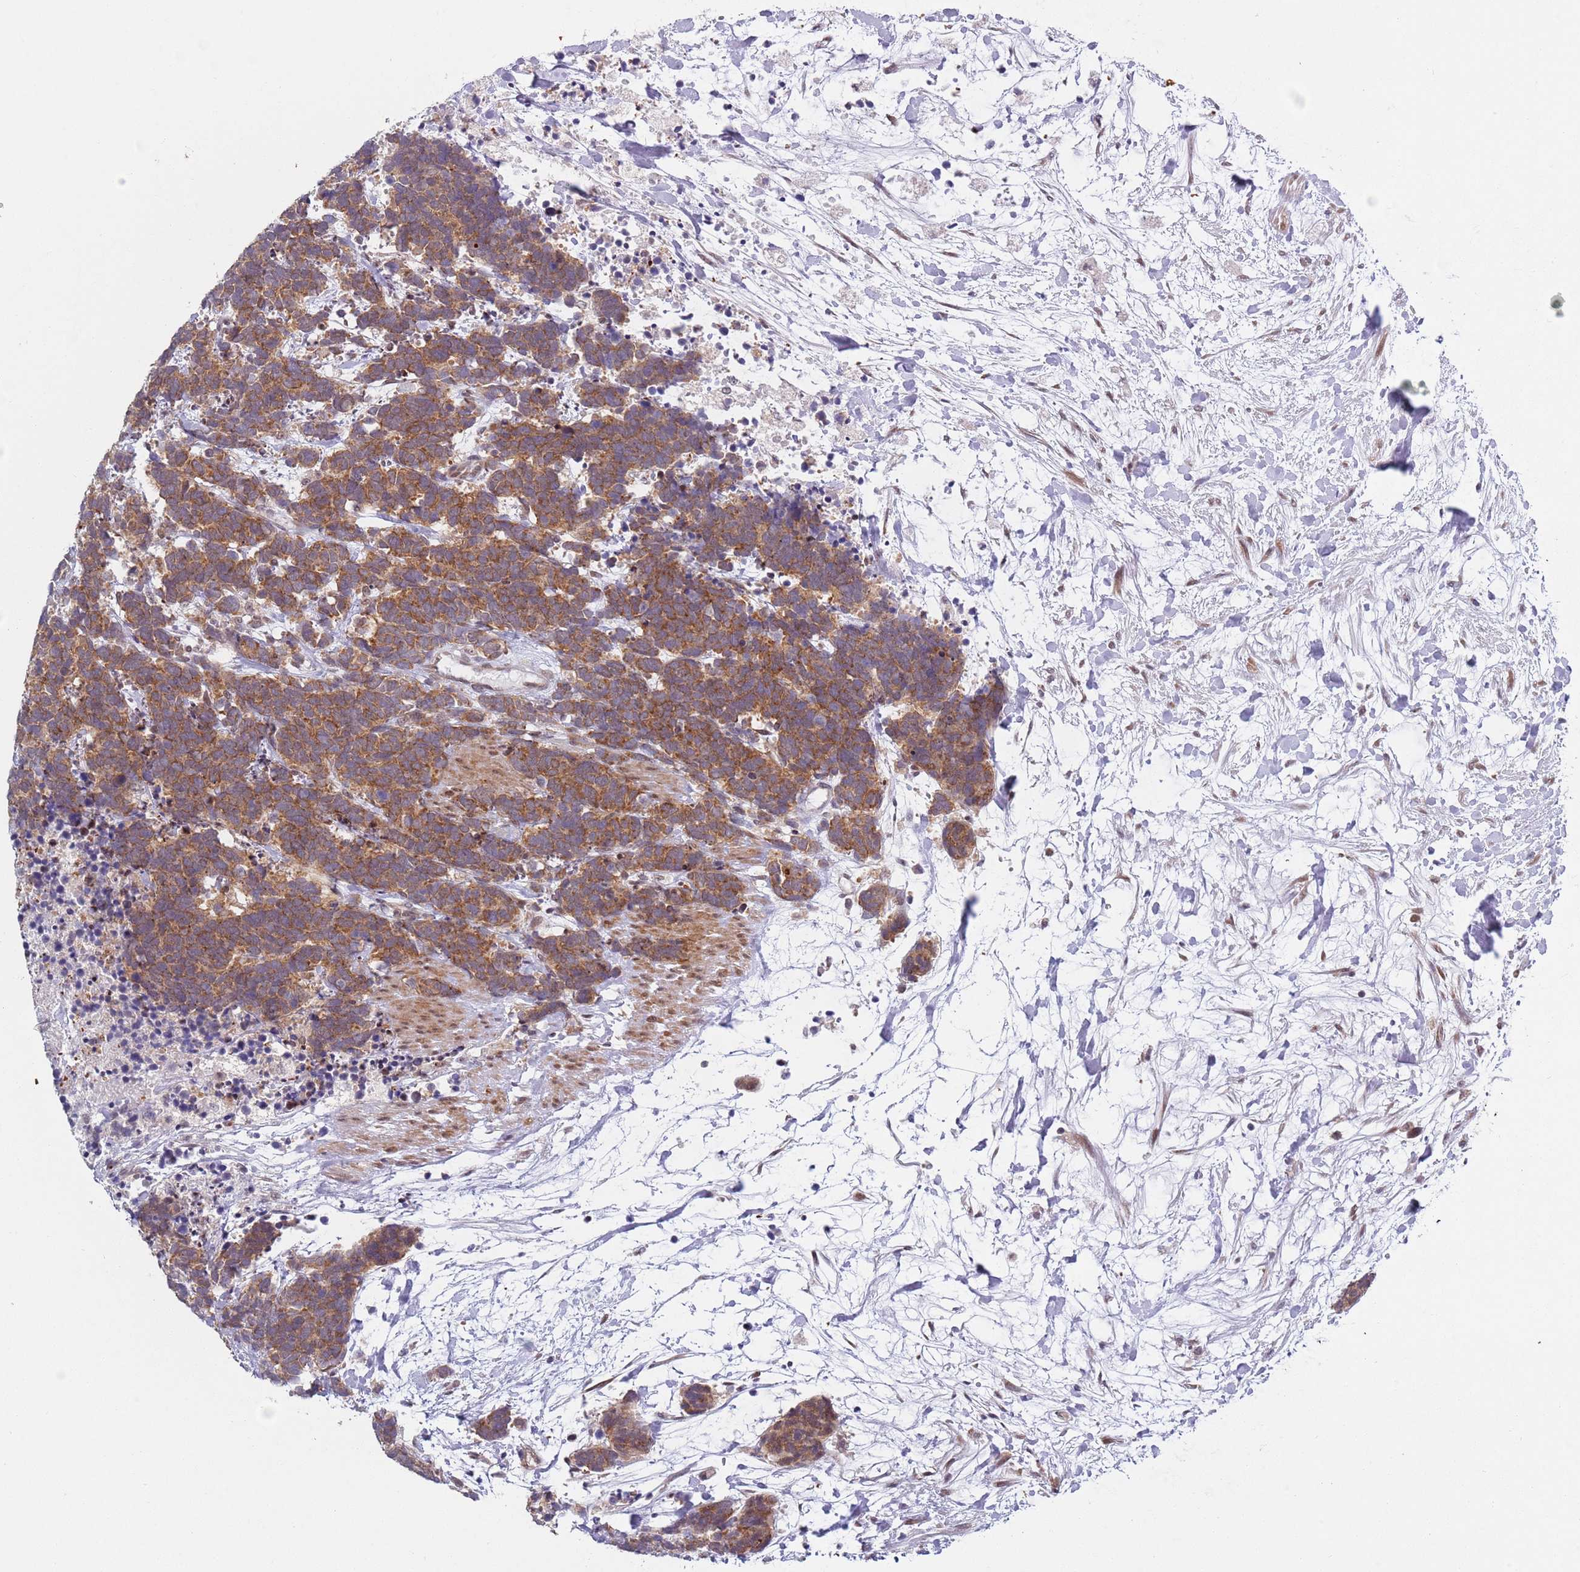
{"staining": {"intensity": "moderate", "quantity": ">75%", "location": "cytoplasmic/membranous"}, "tissue": "carcinoid", "cell_type": "Tumor cells", "image_type": "cancer", "snomed": [{"axis": "morphology", "description": "Carcinoma, NOS"}, {"axis": "morphology", "description": "Carcinoid, malignant, NOS"}, {"axis": "topography", "description": "Prostate"}], "caption": "The immunohistochemical stain highlights moderate cytoplasmic/membranous positivity in tumor cells of carcinoid tissue. (IHC, brightfield microscopy, high magnification).", "gene": "SLC25A32", "patient": {"sex": "male", "age": 57}}